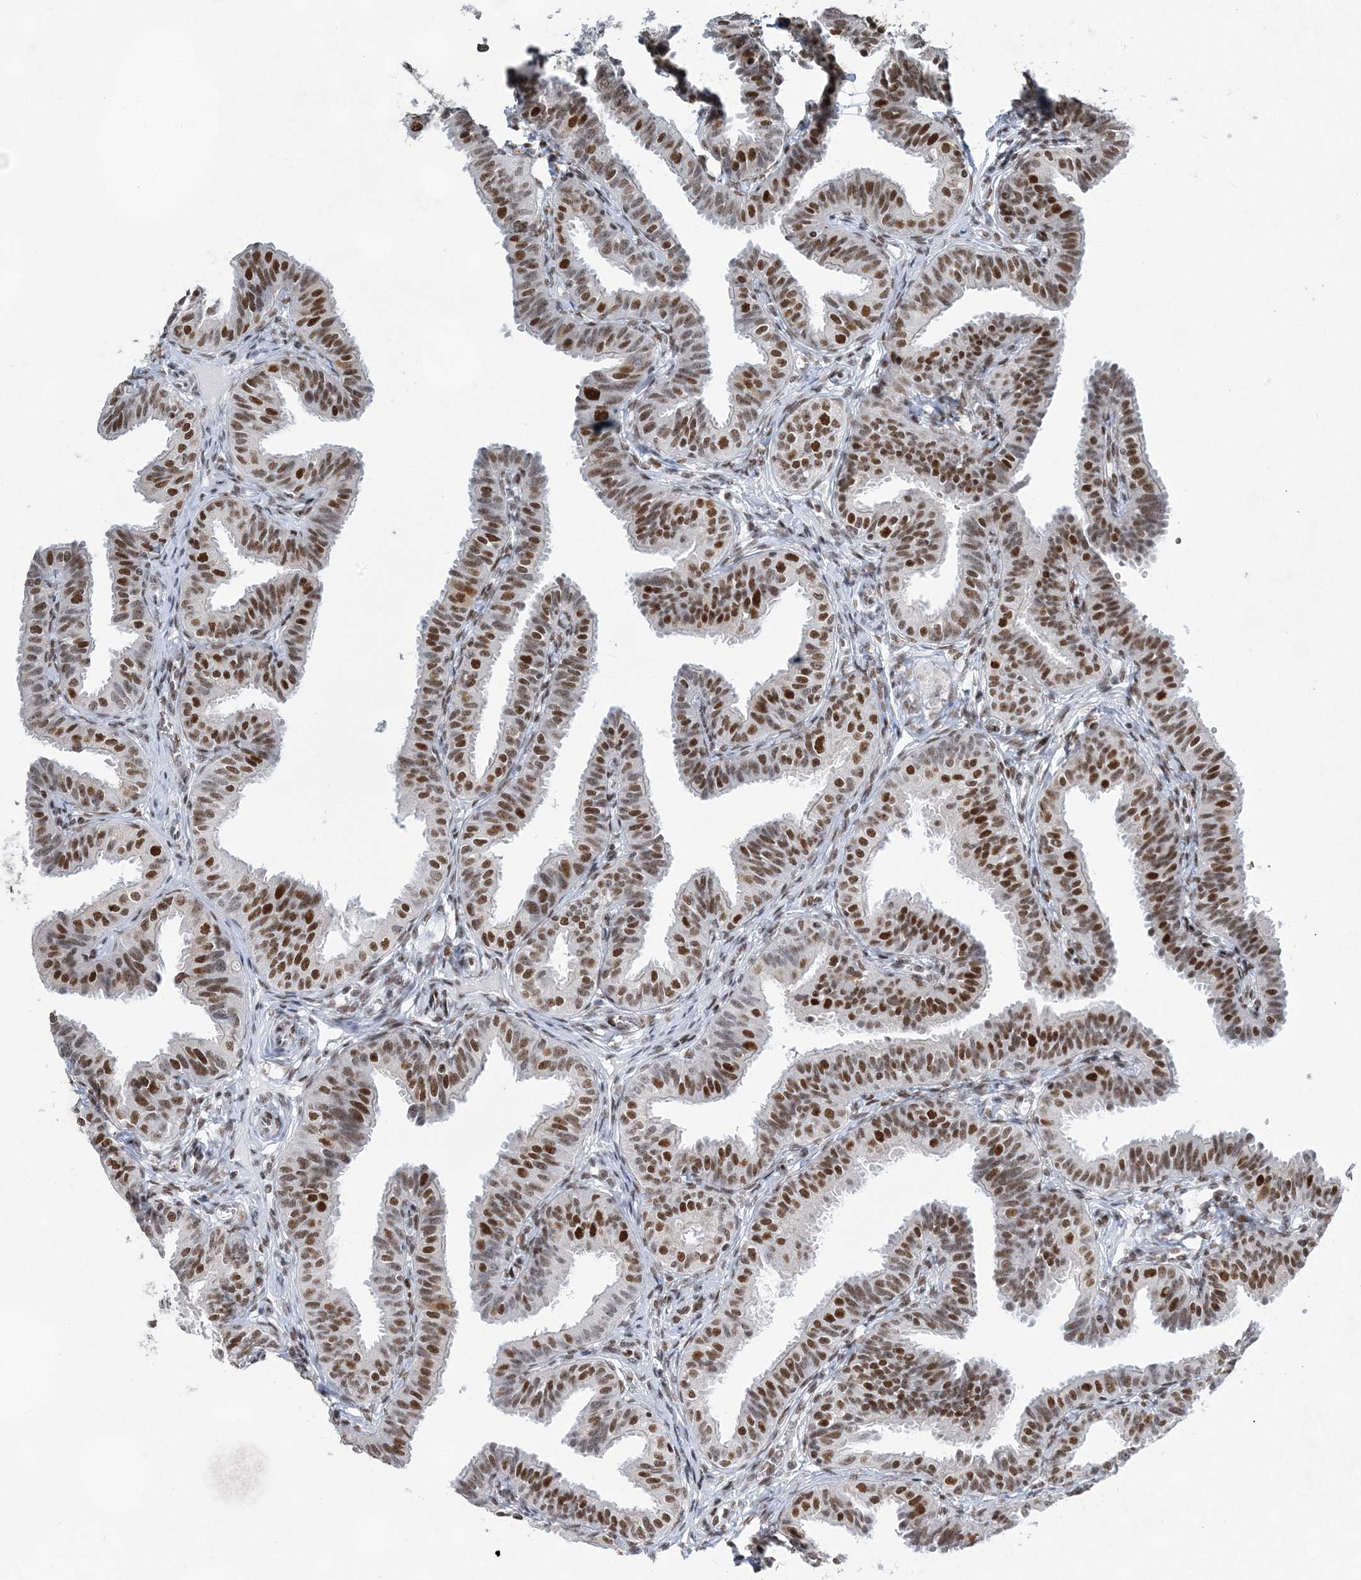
{"staining": {"intensity": "strong", "quantity": "25%-75%", "location": "nuclear"}, "tissue": "fallopian tube", "cell_type": "Glandular cells", "image_type": "normal", "snomed": [{"axis": "morphology", "description": "Normal tissue, NOS"}, {"axis": "topography", "description": "Fallopian tube"}], "caption": "Fallopian tube stained with DAB IHC reveals high levels of strong nuclear staining in about 25%-75% of glandular cells.", "gene": "ZBTB7A", "patient": {"sex": "female", "age": 35}}